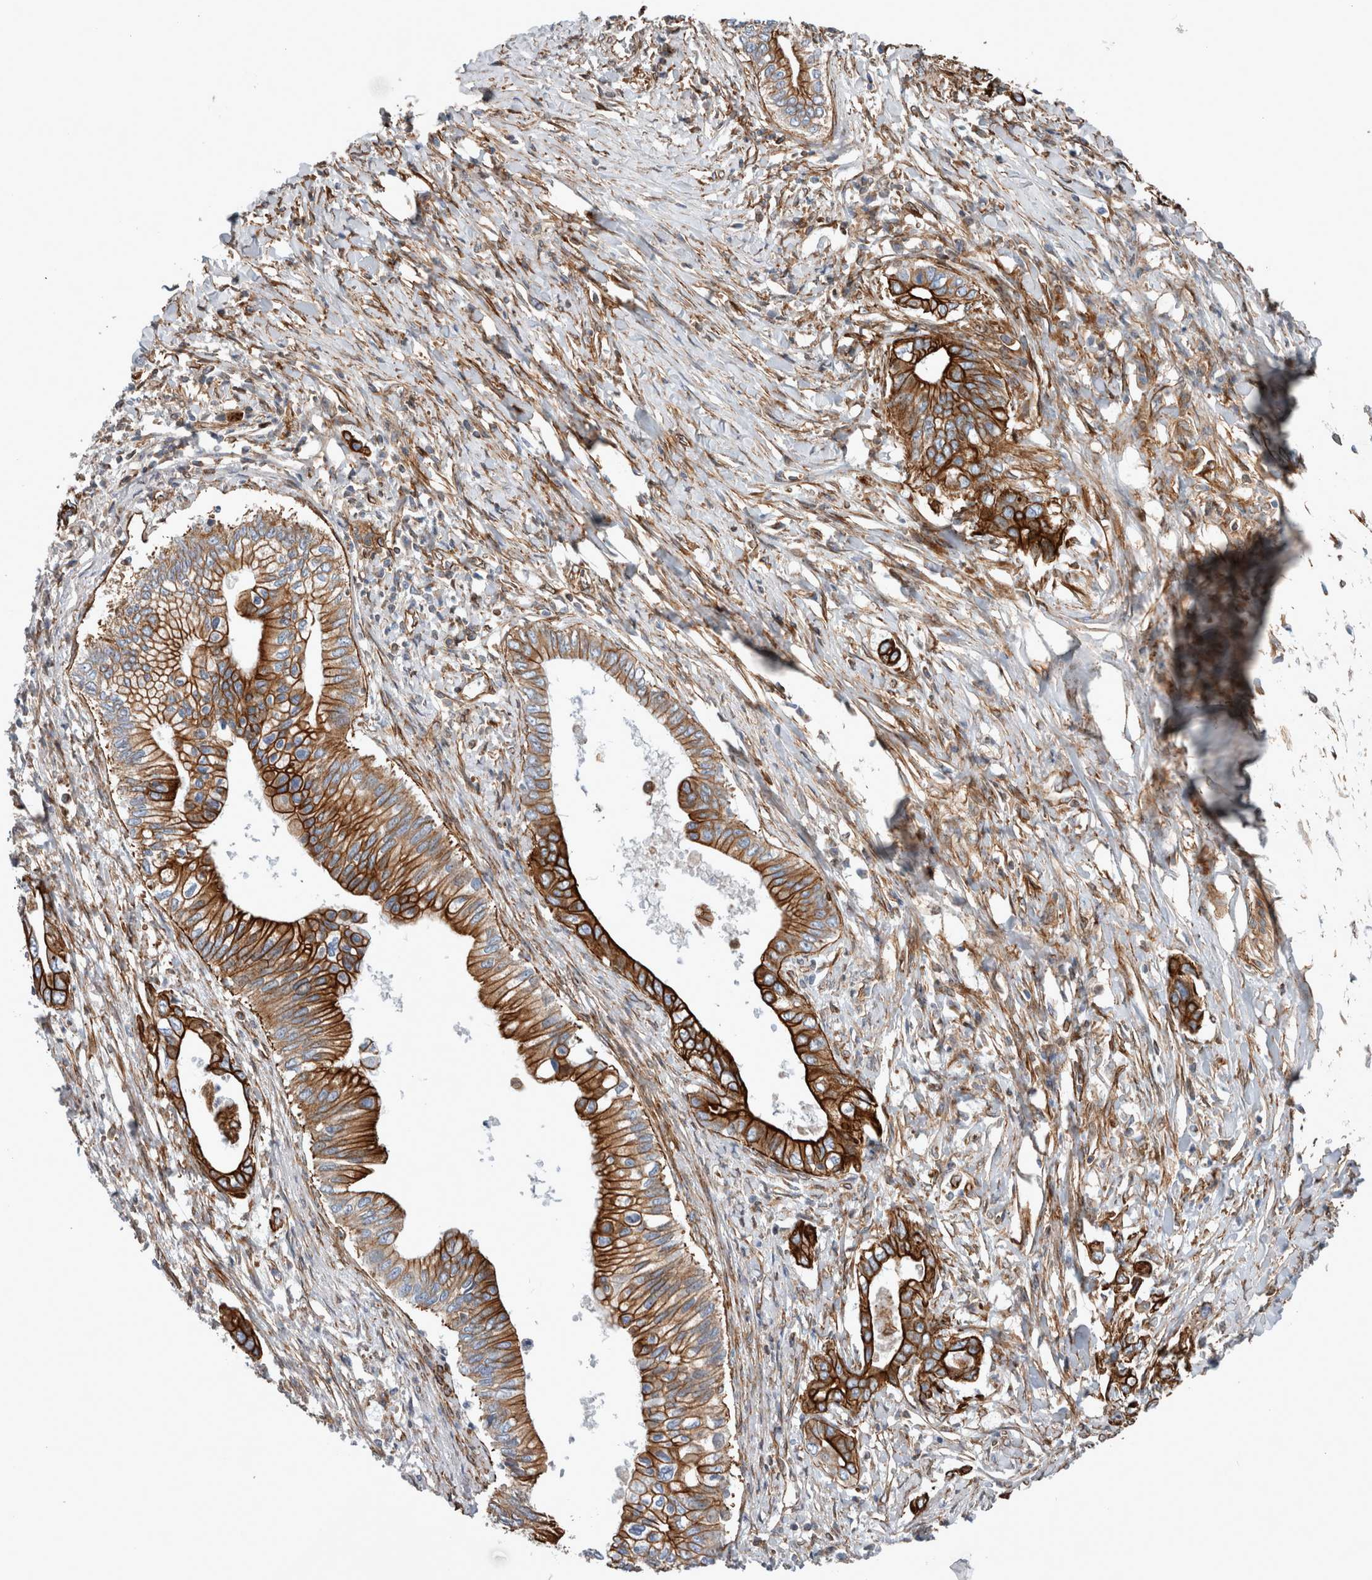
{"staining": {"intensity": "strong", "quantity": ">75%", "location": "cytoplasmic/membranous"}, "tissue": "pancreatic cancer", "cell_type": "Tumor cells", "image_type": "cancer", "snomed": [{"axis": "morphology", "description": "Normal tissue, NOS"}, {"axis": "morphology", "description": "Adenocarcinoma, NOS"}, {"axis": "topography", "description": "Pancreas"}, {"axis": "topography", "description": "Peripheral nerve tissue"}], "caption": "Human adenocarcinoma (pancreatic) stained with a protein marker exhibits strong staining in tumor cells.", "gene": "PLEC", "patient": {"sex": "male", "age": 59}}